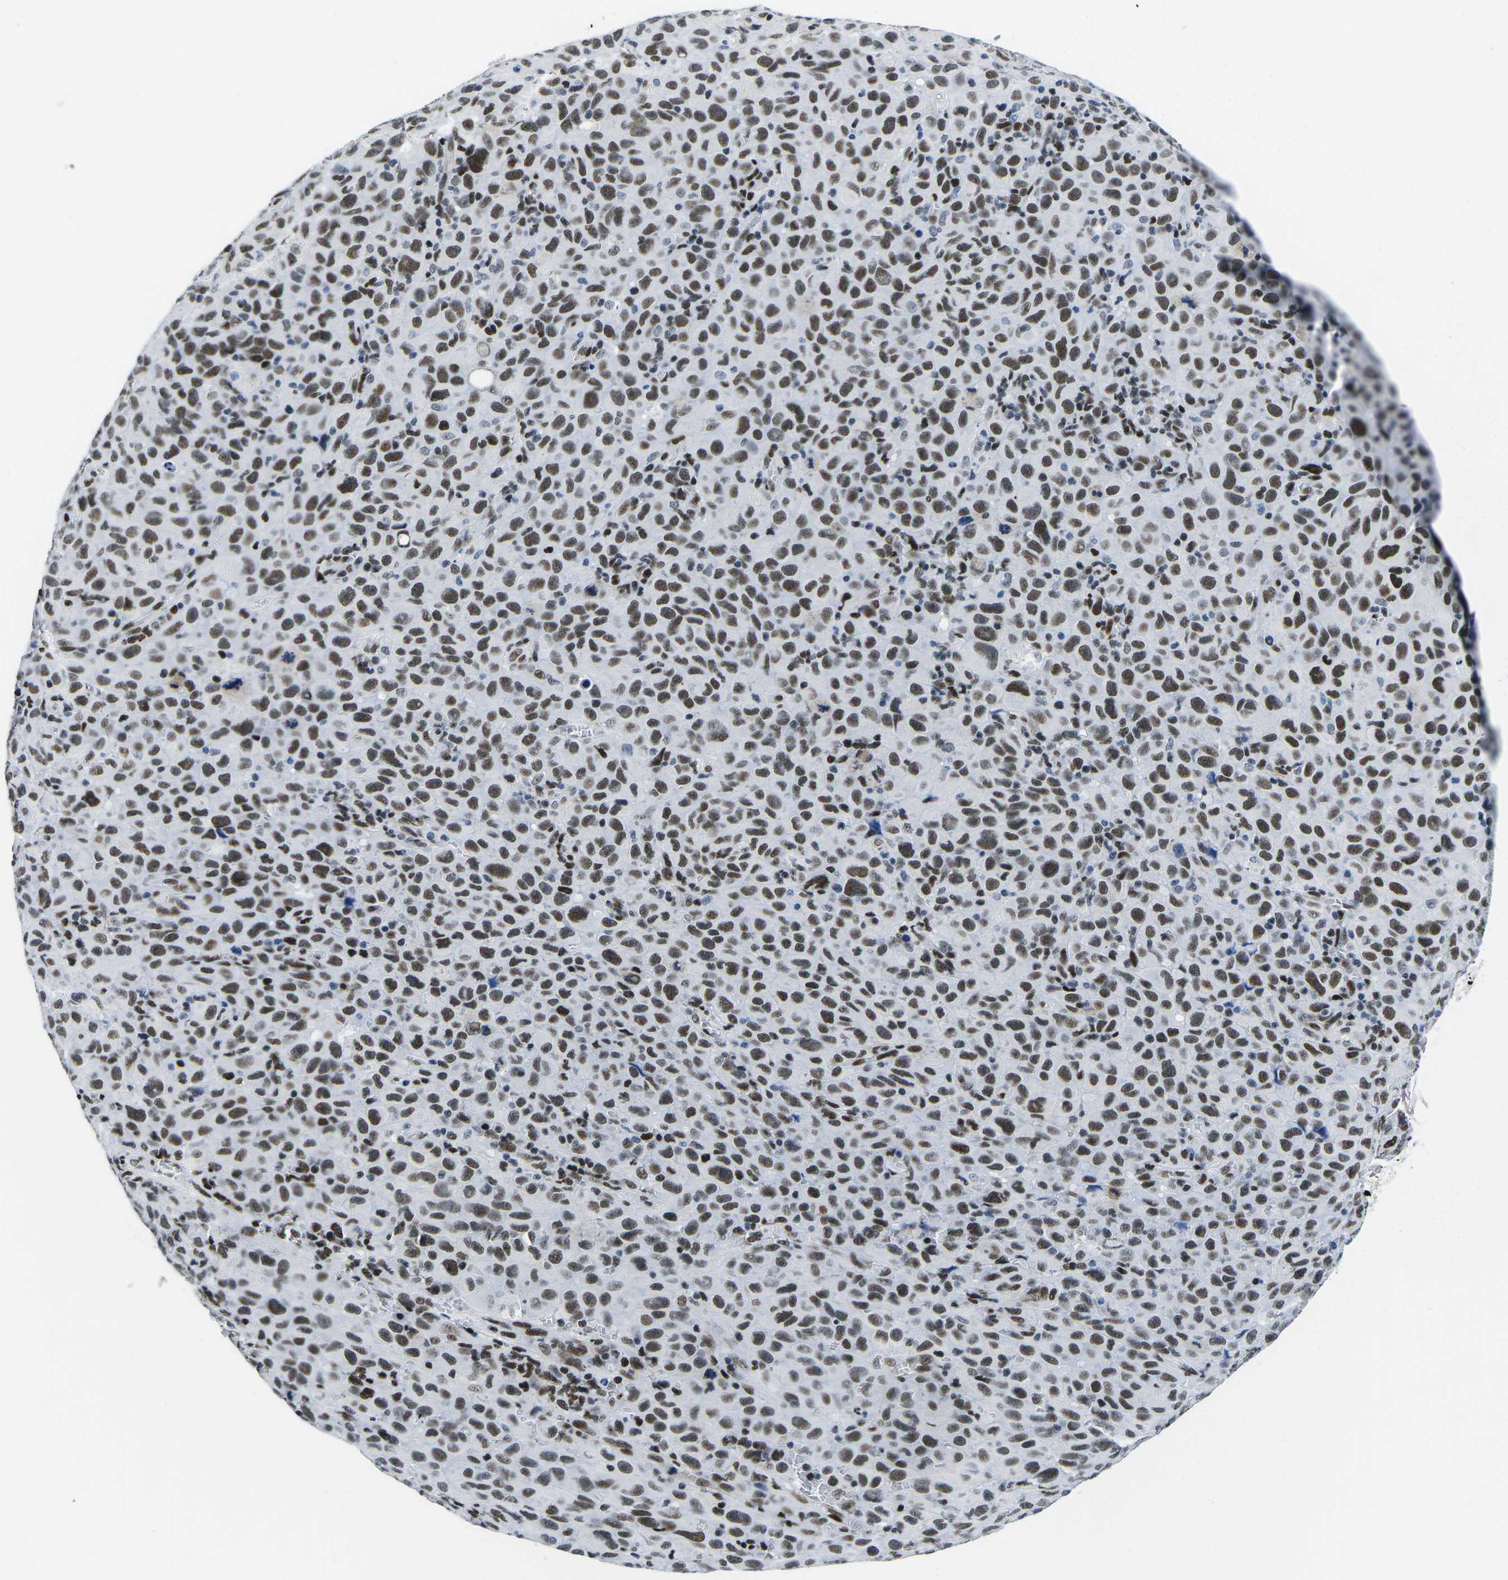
{"staining": {"intensity": "moderate", "quantity": ">75%", "location": "nuclear"}, "tissue": "melanoma", "cell_type": "Tumor cells", "image_type": "cancer", "snomed": [{"axis": "morphology", "description": "Malignant melanoma, NOS"}, {"axis": "topography", "description": "Skin"}], "caption": "Immunohistochemical staining of melanoma demonstrates medium levels of moderate nuclear expression in about >75% of tumor cells.", "gene": "ATF1", "patient": {"sex": "female", "age": 82}}